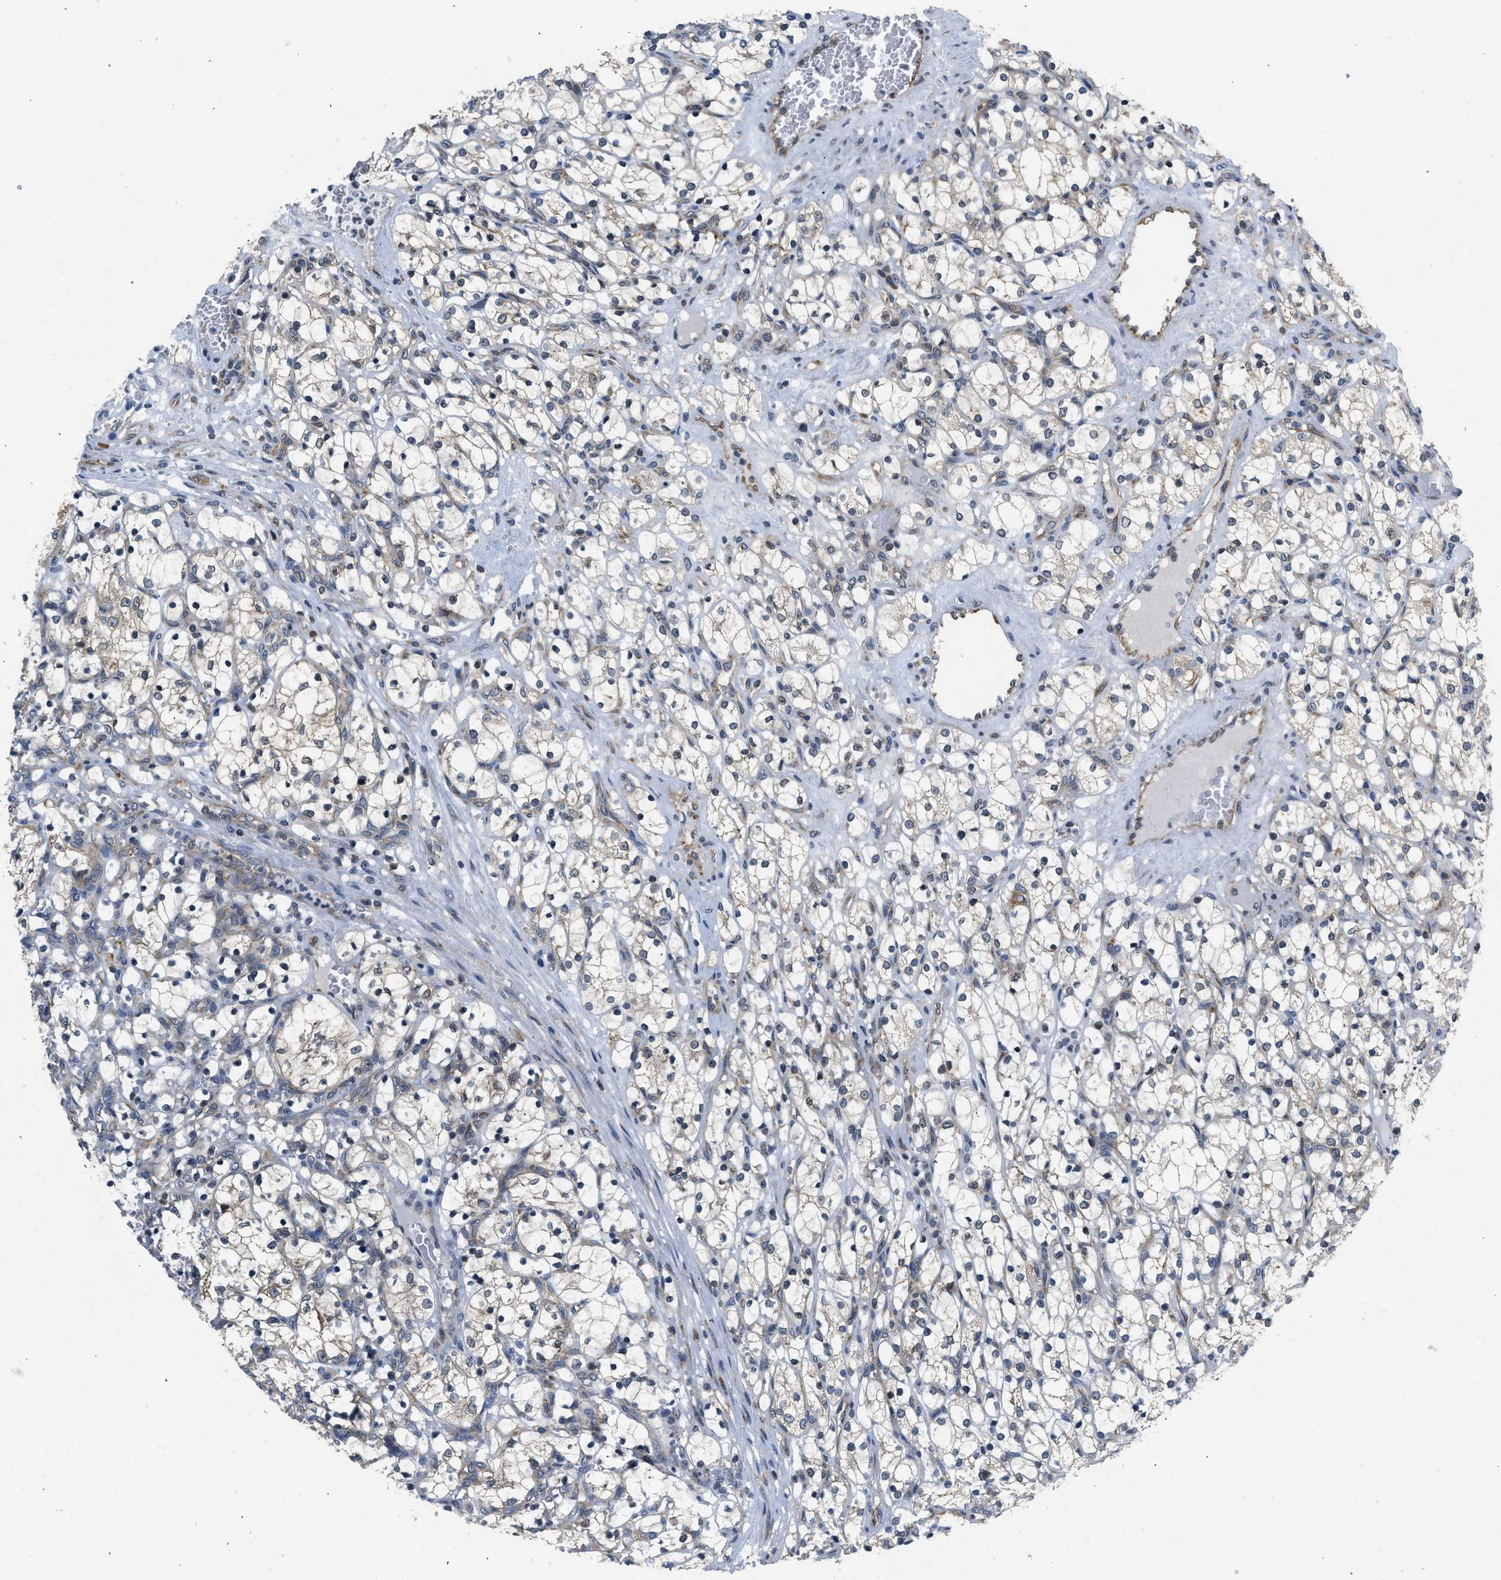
{"staining": {"intensity": "negative", "quantity": "none", "location": "none"}, "tissue": "renal cancer", "cell_type": "Tumor cells", "image_type": "cancer", "snomed": [{"axis": "morphology", "description": "Adenocarcinoma, NOS"}, {"axis": "topography", "description": "Kidney"}], "caption": "Immunohistochemical staining of renal cancer (adenocarcinoma) displays no significant expression in tumor cells. (Immunohistochemistry (ihc), brightfield microscopy, high magnification).", "gene": "PA2G4", "patient": {"sex": "female", "age": 69}}